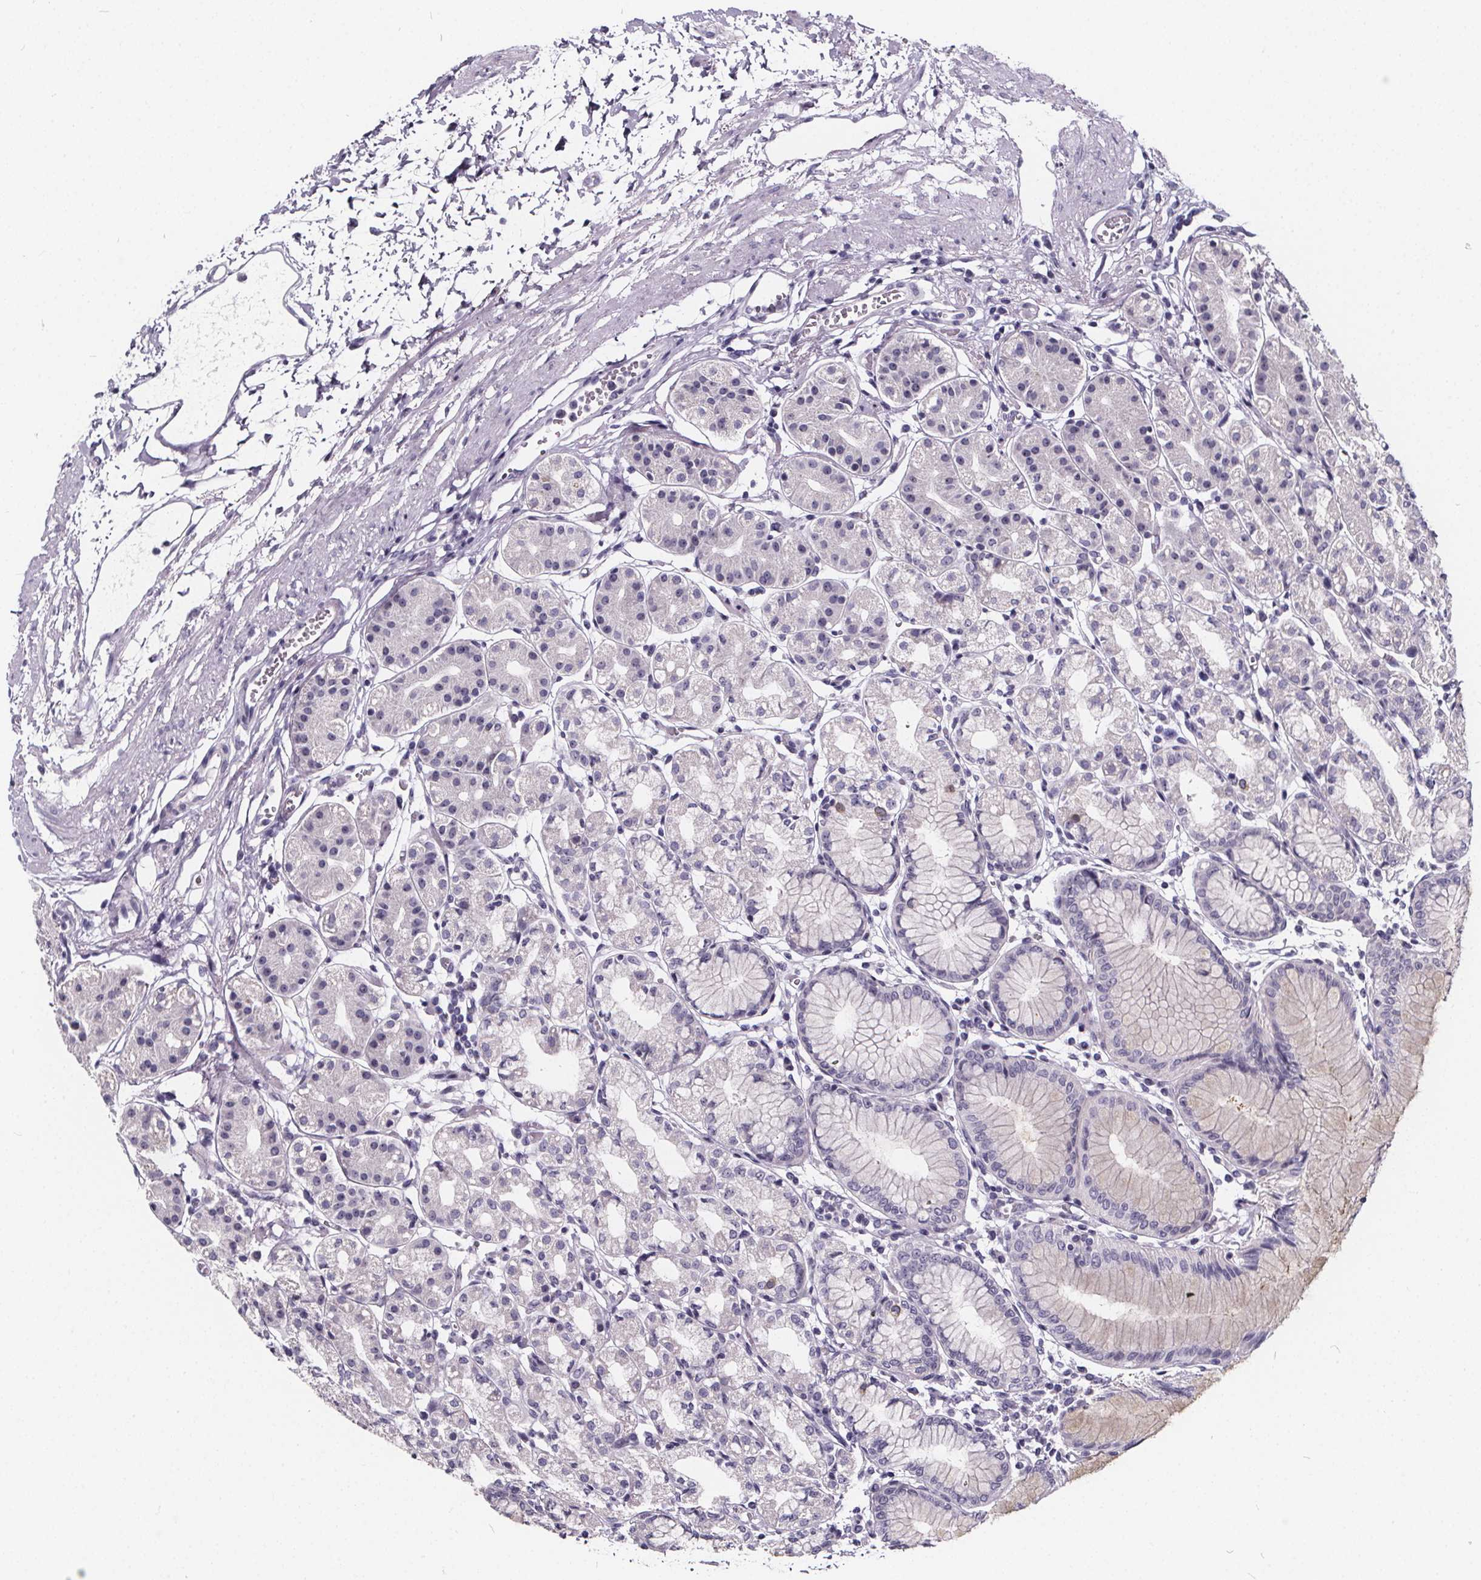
{"staining": {"intensity": "weak", "quantity": "<25%", "location": "cytoplasmic/membranous"}, "tissue": "stomach", "cell_type": "Glandular cells", "image_type": "normal", "snomed": [{"axis": "morphology", "description": "Normal tissue, NOS"}, {"axis": "topography", "description": "Skeletal muscle"}, {"axis": "topography", "description": "Stomach"}], "caption": "This micrograph is of benign stomach stained with immunohistochemistry (IHC) to label a protein in brown with the nuclei are counter-stained blue. There is no expression in glandular cells. Nuclei are stained in blue.", "gene": "SPEF2", "patient": {"sex": "female", "age": 57}}